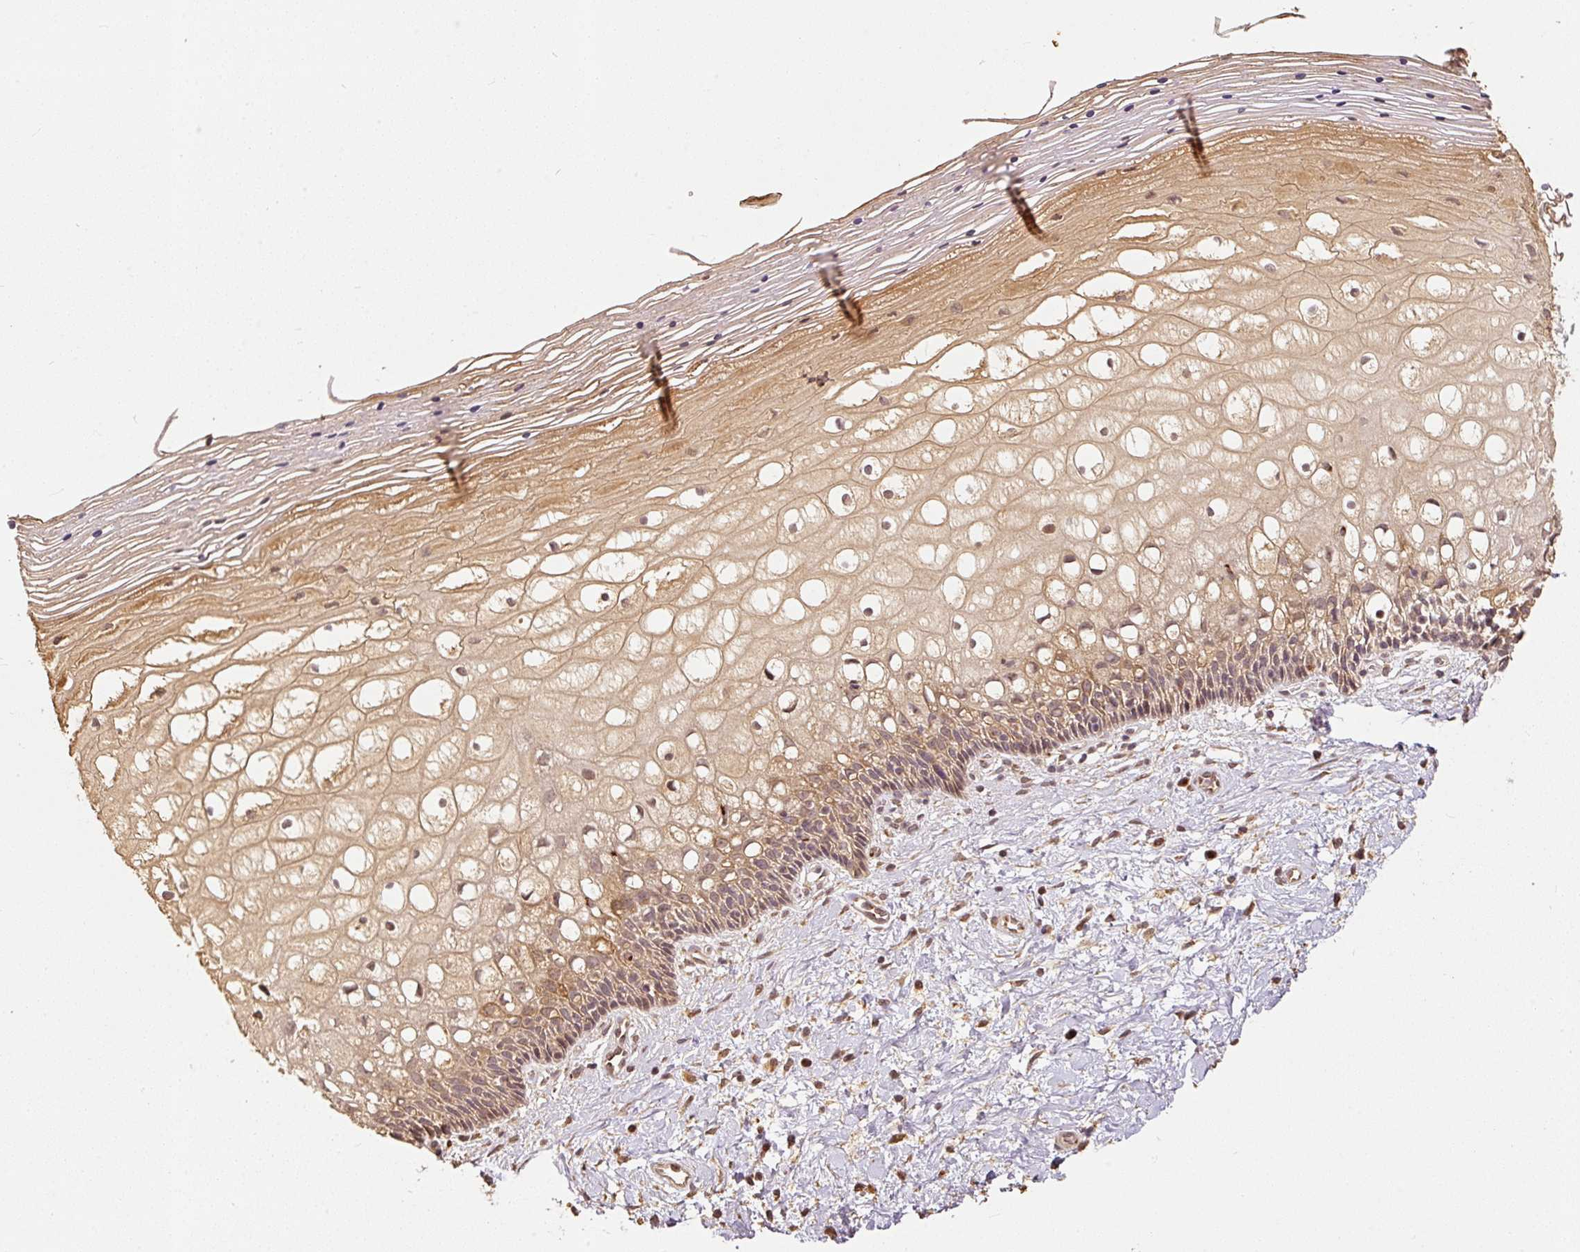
{"staining": {"intensity": "weak", "quantity": ">75%", "location": "cytoplasmic/membranous"}, "tissue": "cervix", "cell_type": "Glandular cells", "image_type": "normal", "snomed": [{"axis": "morphology", "description": "Normal tissue, NOS"}, {"axis": "topography", "description": "Cervix"}], "caption": "IHC of unremarkable cervix demonstrates low levels of weak cytoplasmic/membranous expression in approximately >75% of glandular cells.", "gene": "FUT8", "patient": {"sex": "female", "age": 36}}